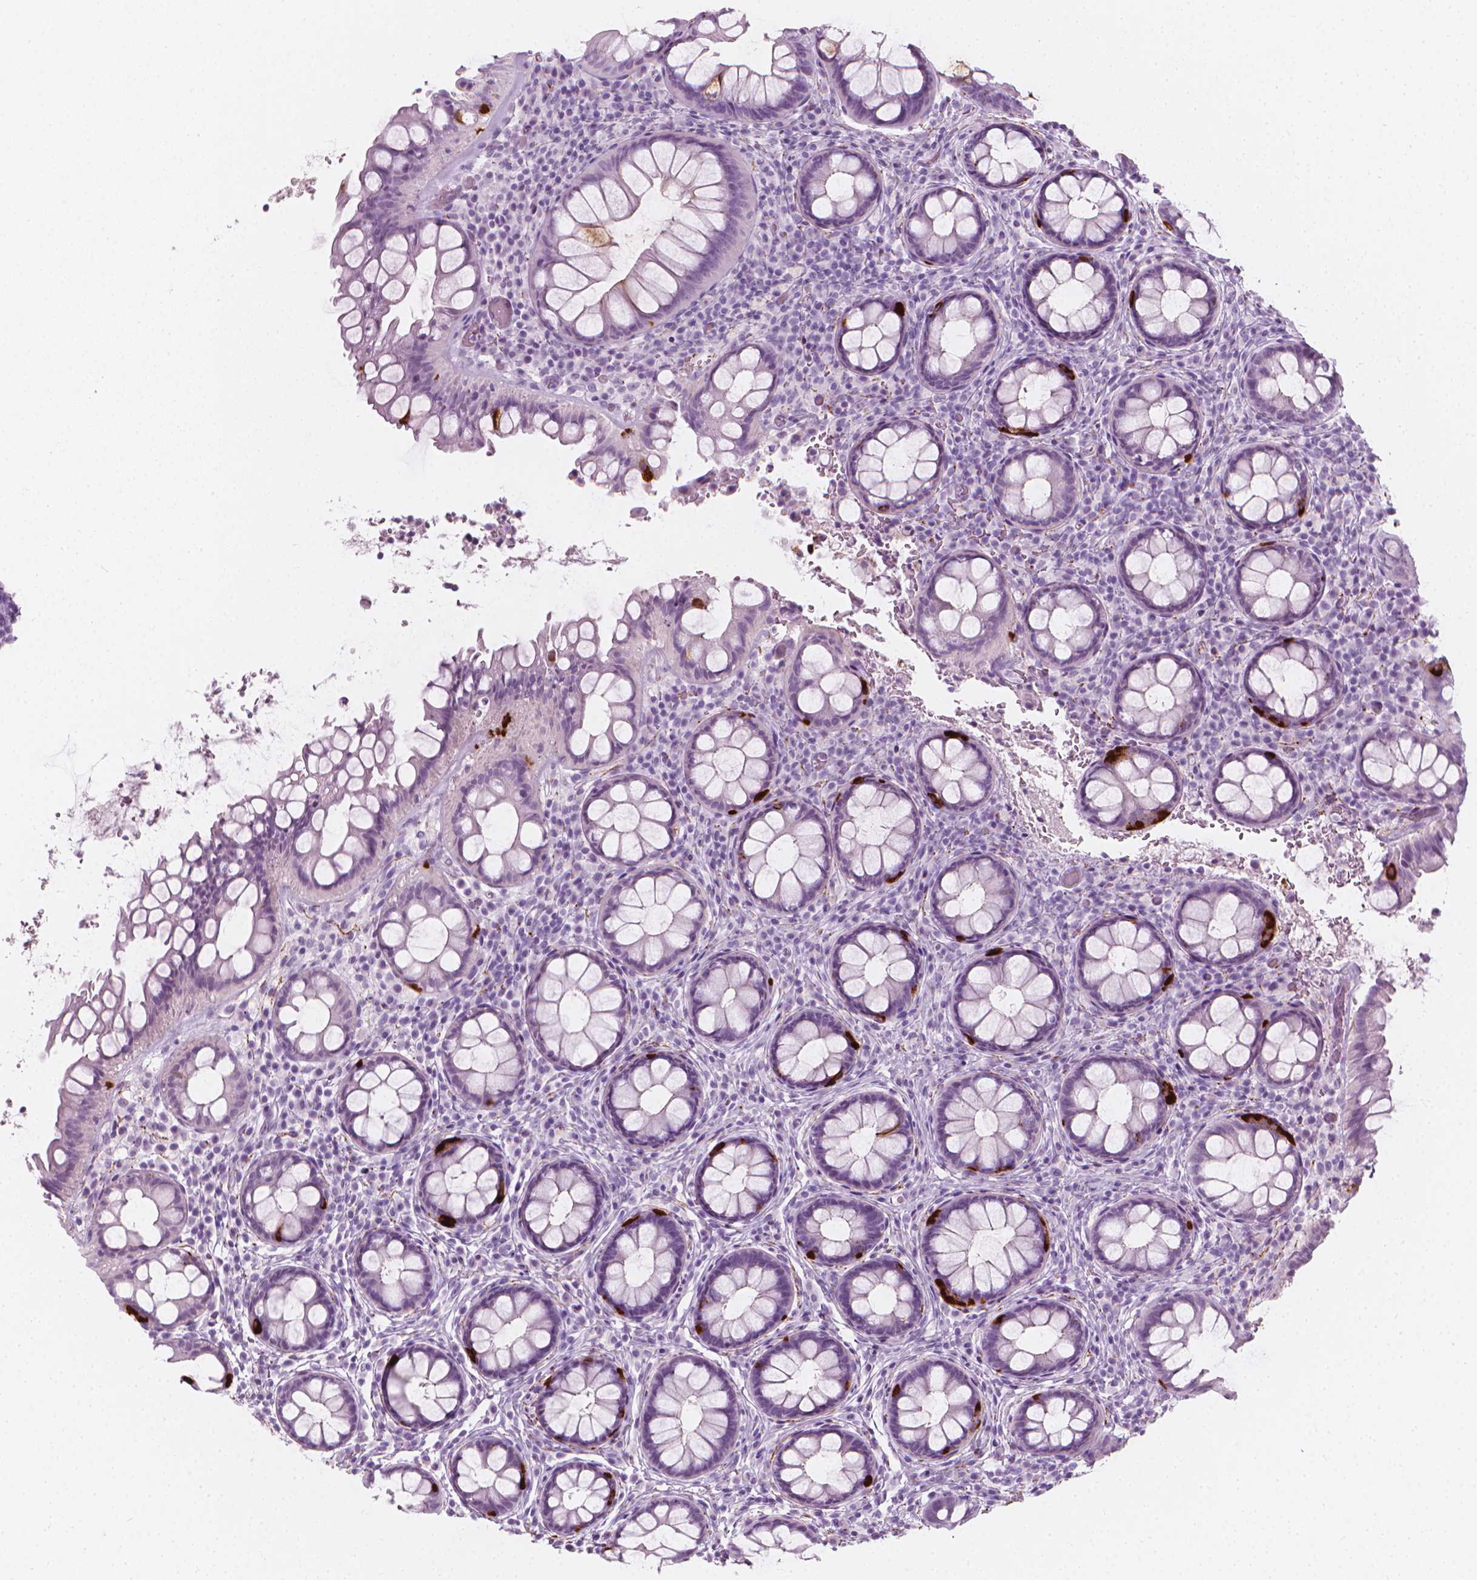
{"staining": {"intensity": "negative", "quantity": "none", "location": "none"}, "tissue": "rectum", "cell_type": "Glandular cells", "image_type": "normal", "snomed": [{"axis": "morphology", "description": "Normal tissue, NOS"}, {"axis": "topography", "description": "Rectum"}], "caption": "Immunohistochemistry of benign human rectum displays no staining in glandular cells.", "gene": "SCG3", "patient": {"sex": "female", "age": 69}}